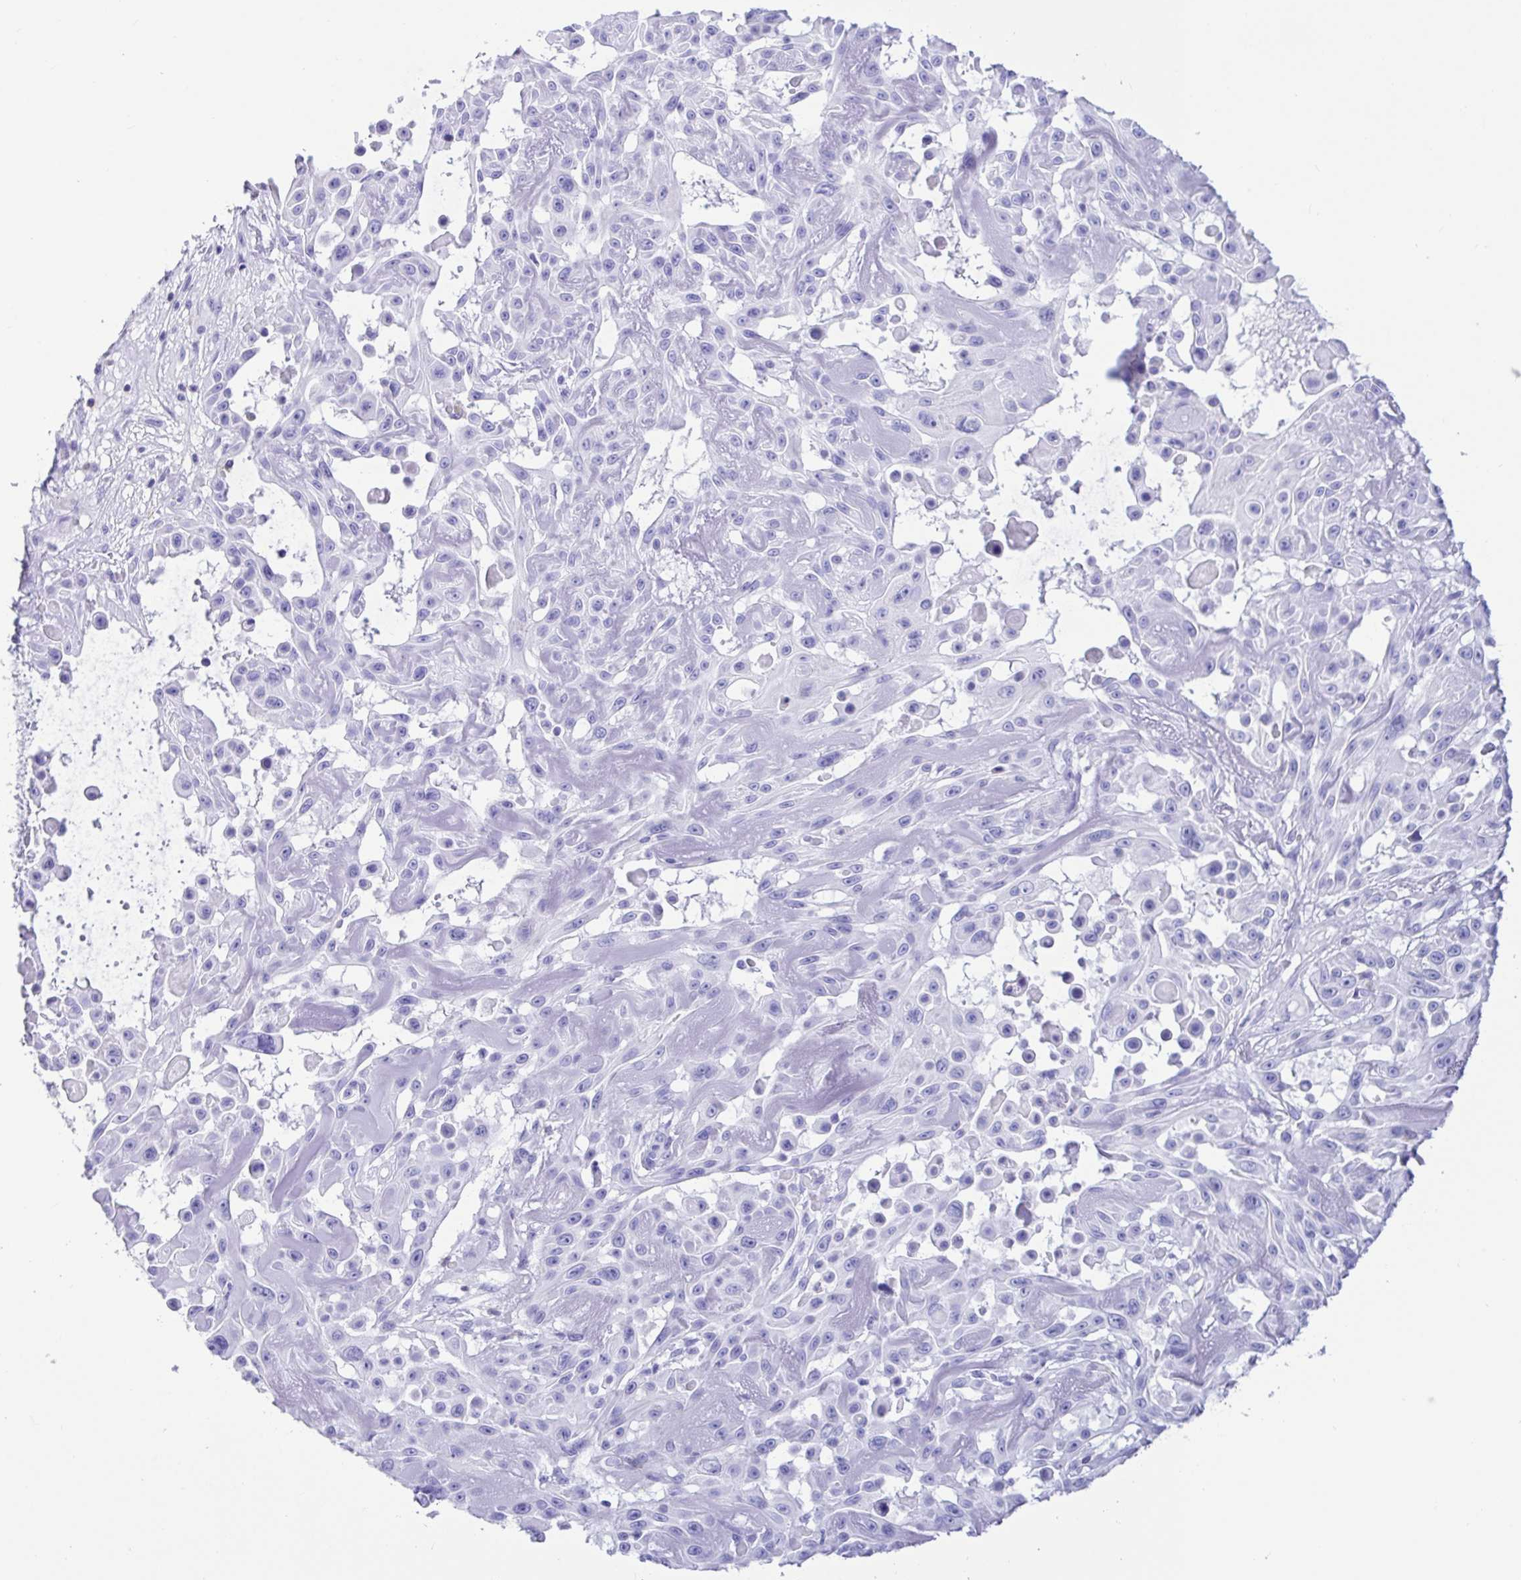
{"staining": {"intensity": "negative", "quantity": "none", "location": "none"}, "tissue": "skin cancer", "cell_type": "Tumor cells", "image_type": "cancer", "snomed": [{"axis": "morphology", "description": "Squamous cell carcinoma, NOS"}, {"axis": "topography", "description": "Skin"}], "caption": "Tumor cells are negative for brown protein staining in squamous cell carcinoma (skin). Nuclei are stained in blue.", "gene": "CD5", "patient": {"sex": "male", "age": 91}}